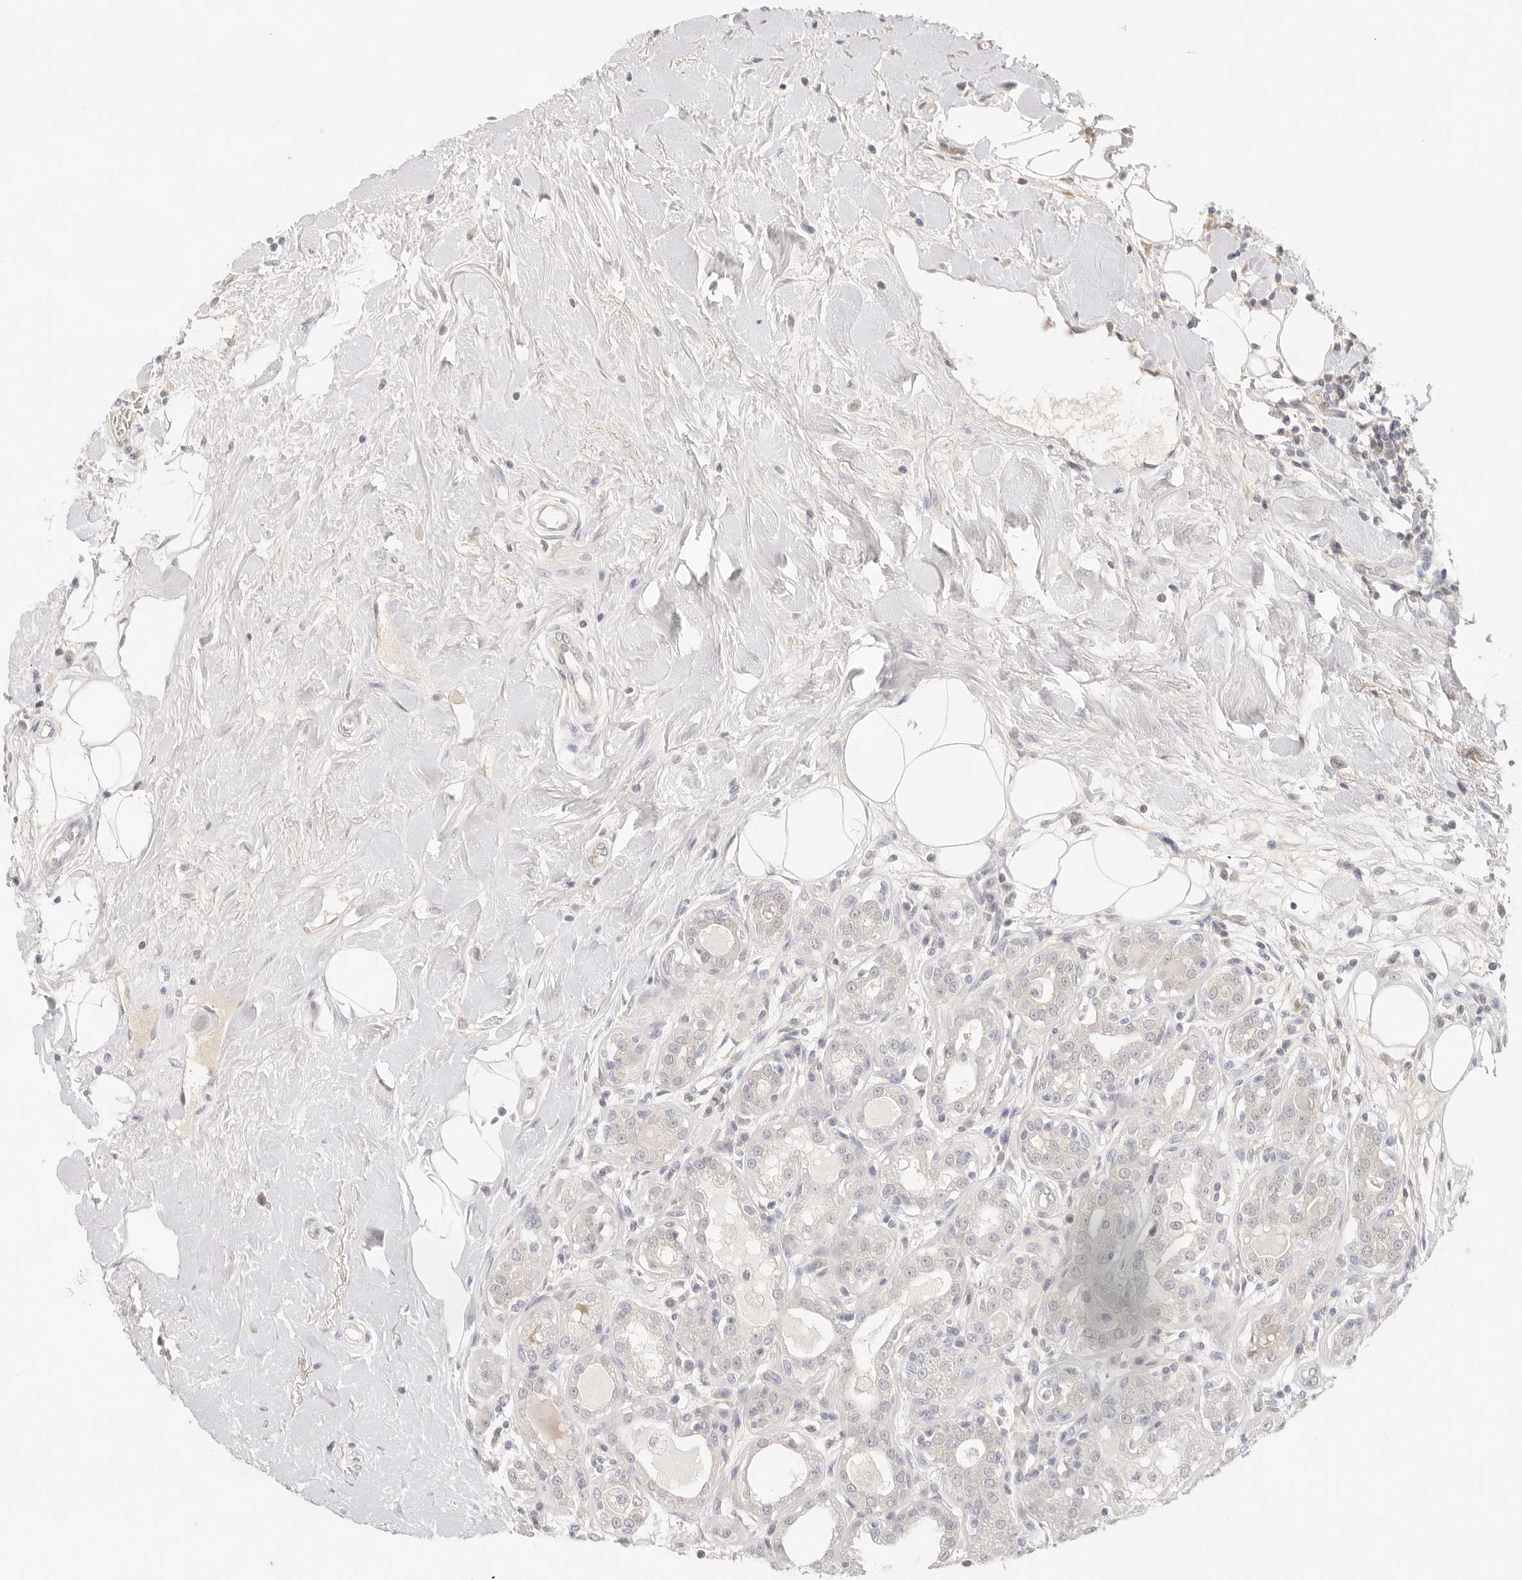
{"staining": {"intensity": "negative", "quantity": "none", "location": "none"}, "tissue": "breast cancer", "cell_type": "Tumor cells", "image_type": "cancer", "snomed": [{"axis": "morphology", "description": "Duct carcinoma"}, {"axis": "topography", "description": "Breast"}], "caption": "A high-resolution histopathology image shows immunohistochemistry (IHC) staining of breast intraductal carcinoma, which exhibits no significant expression in tumor cells.", "gene": "SPHK1", "patient": {"sex": "female", "age": 27}}